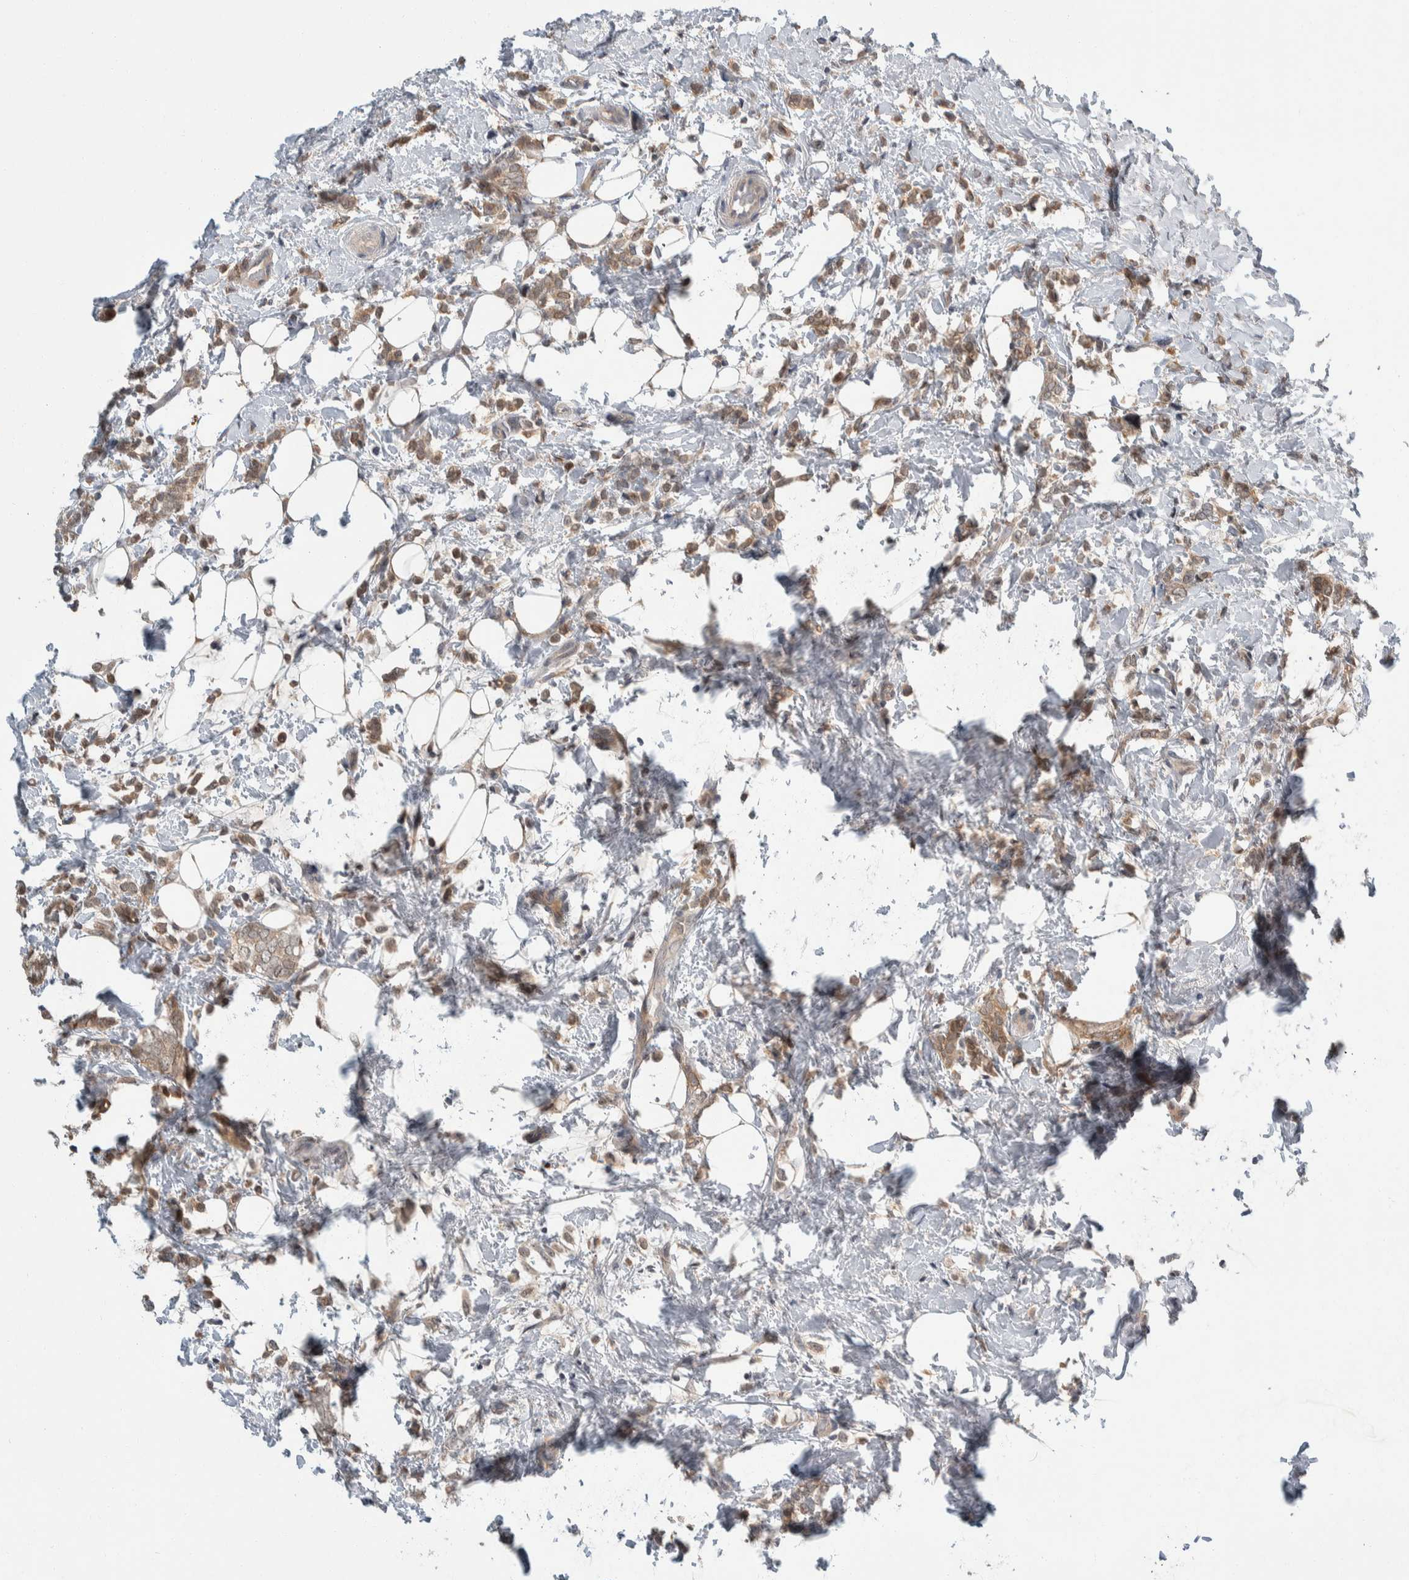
{"staining": {"intensity": "weak", "quantity": ">75%", "location": "cytoplasmic/membranous"}, "tissue": "breast cancer", "cell_type": "Tumor cells", "image_type": "cancer", "snomed": [{"axis": "morphology", "description": "Lobular carcinoma"}, {"axis": "topography", "description": "Breast"}], "caption": "A brown stain labels weak cytoplasmic/membranous staining of a protein in human lobular carcinoma (breast) tumor cells.", "gene": "SHPK", "patient": {"sex": "female", "age": 50}}